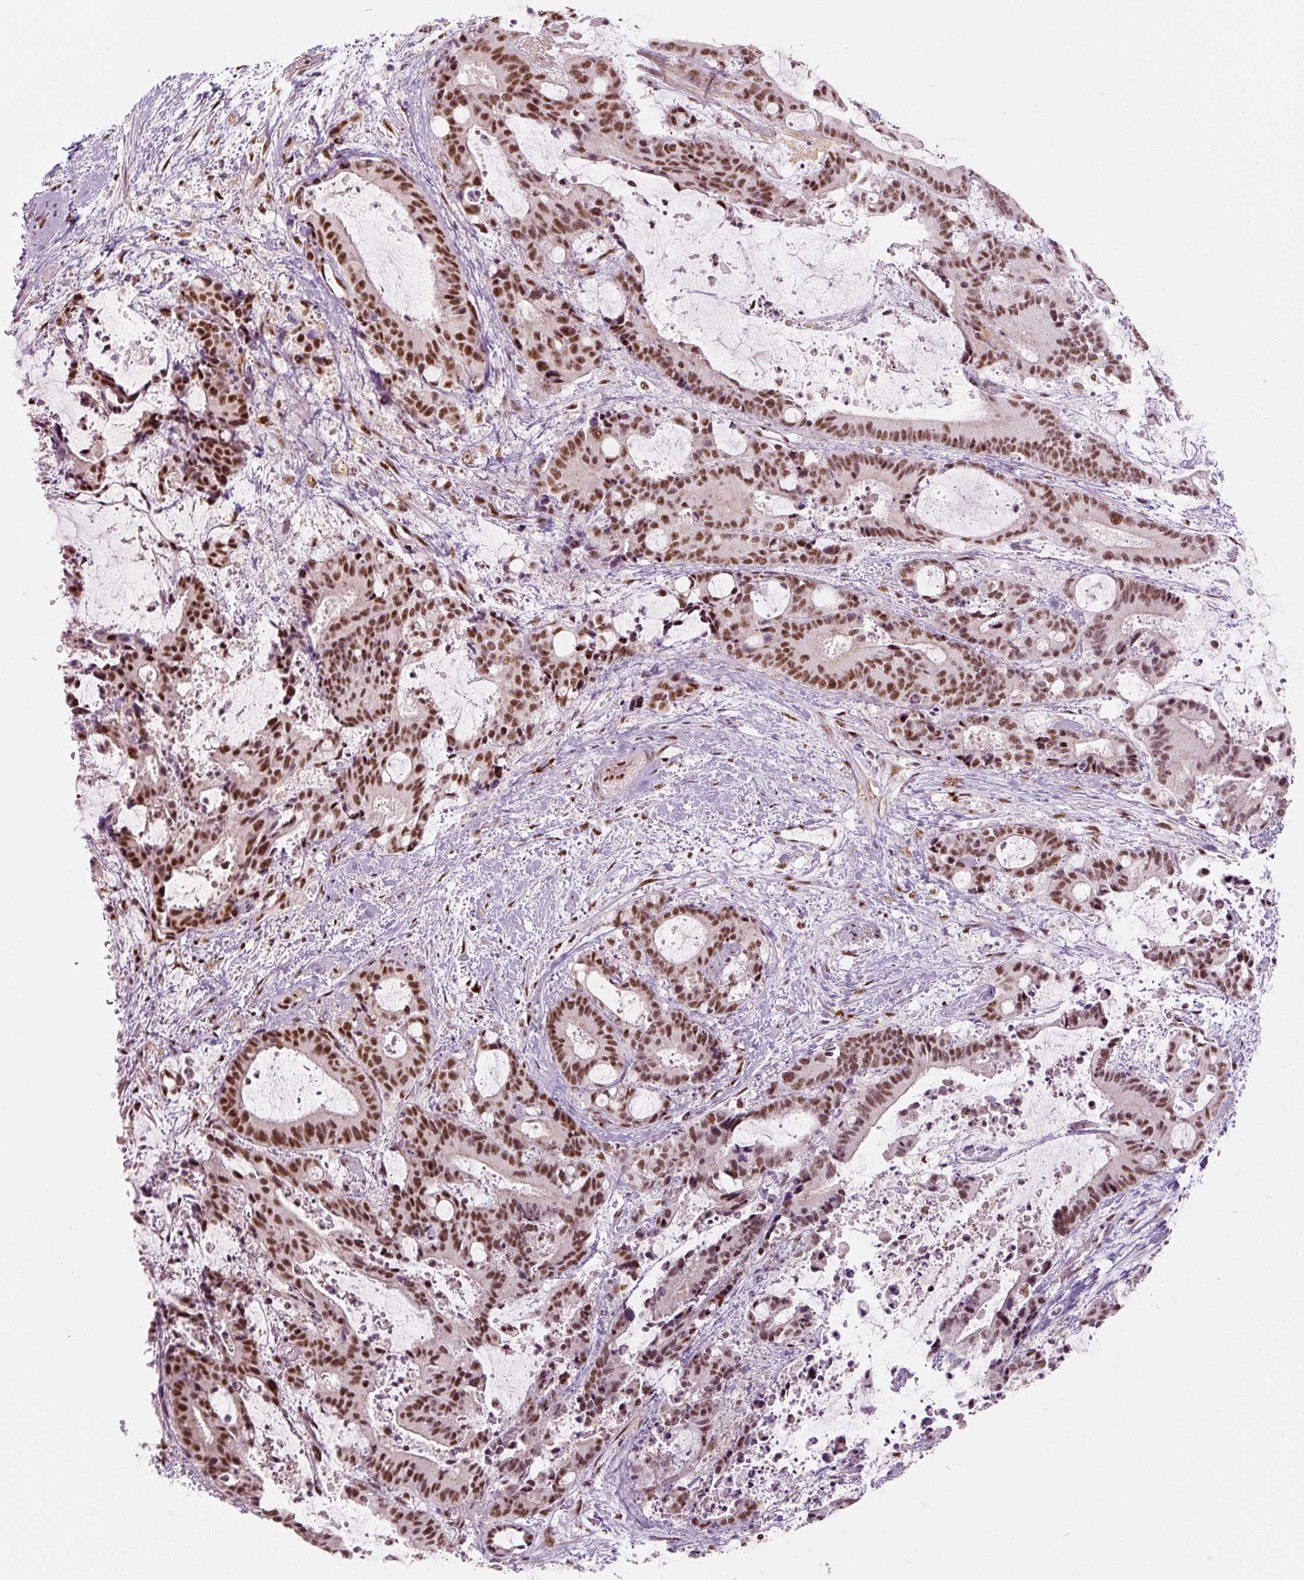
{"staining": {"intensity": "strong", "quantity": ">75%", "location": "nuclear"}, "tissue": "liver cancer", "cell_type": "Tumor cells", "image_type": "cancer", "snomed": [{"axis": "morphology", "description": "Normal tissue, NOS"}, {"axis": "morphology", "description": "Cholangiocarcinoma"}, {"axis": "topography", "description": "Liver"}, {"axis": "topography", "description": "Peripheral nerve tissue"}], "caption": "Immunohistochemical staining of cholangiocarcinoma (liver) displays high levels of strong nuclear expression in approximately >75% of tumor cells.", "gene": "U2AF2", "patient": {"sex": "female", "age": 73}}